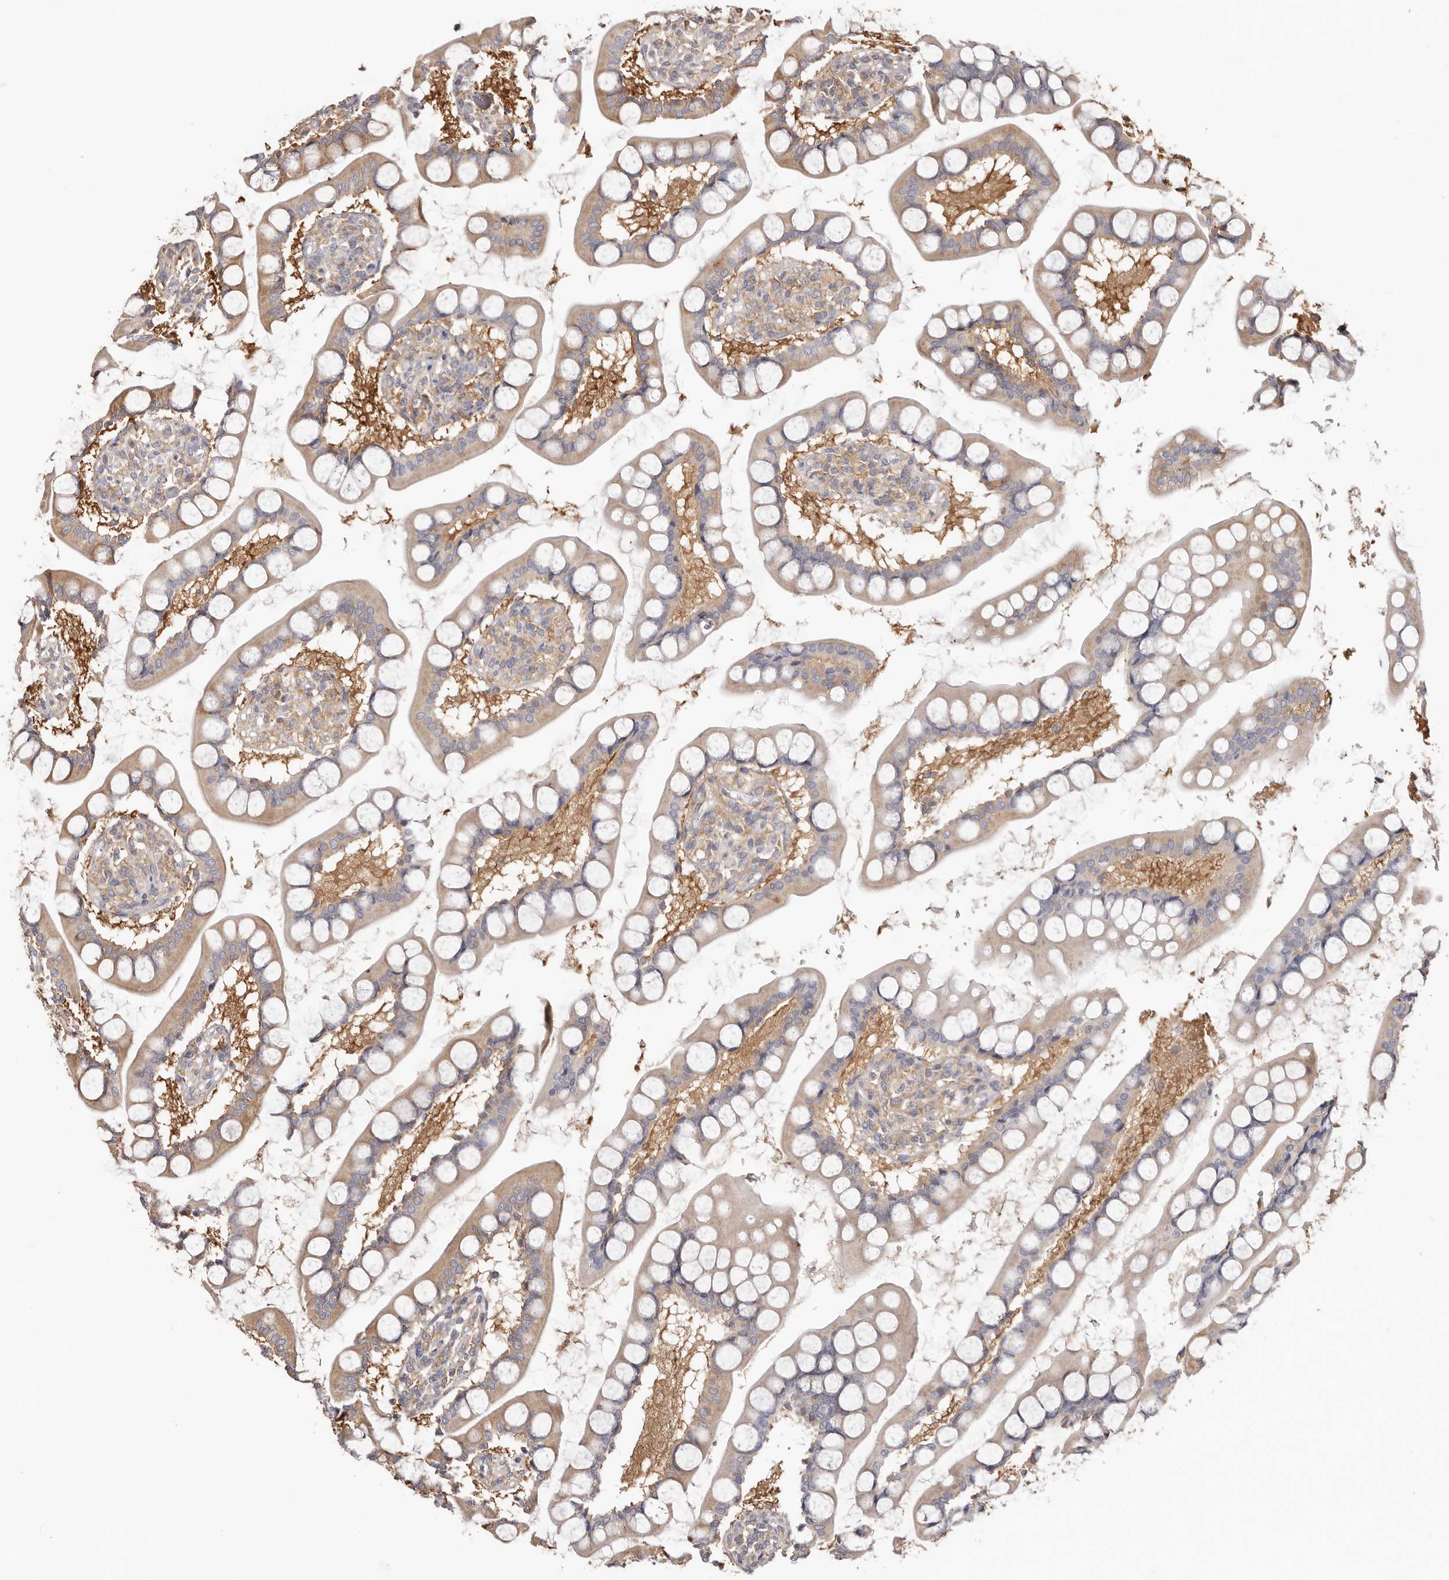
{"staining": {"intensity": "moderate", "quantity": ">75%", "location": "cytoplasmic/membranous"}, "tissue": "small intestine", "cell_type": "Glandular cells", "image_type": "normal", "snomed": [{"axis": "morphology", "description": "Normal tissue, NOS"}, {"axis": "topography", "description": "Small intestine"}], "caption": "Protein analysis of unremarkable small intestine demonstrates moderate cytoplasmic/membranous positivity in about >75% of glandular cells. The protein is stained brown, and the nuclei are stained in blue (DAB IHC with brightfield microscopy, high magnification).", "gene": "EPRS1", "patient": {"sex": "male", "age": 52}}